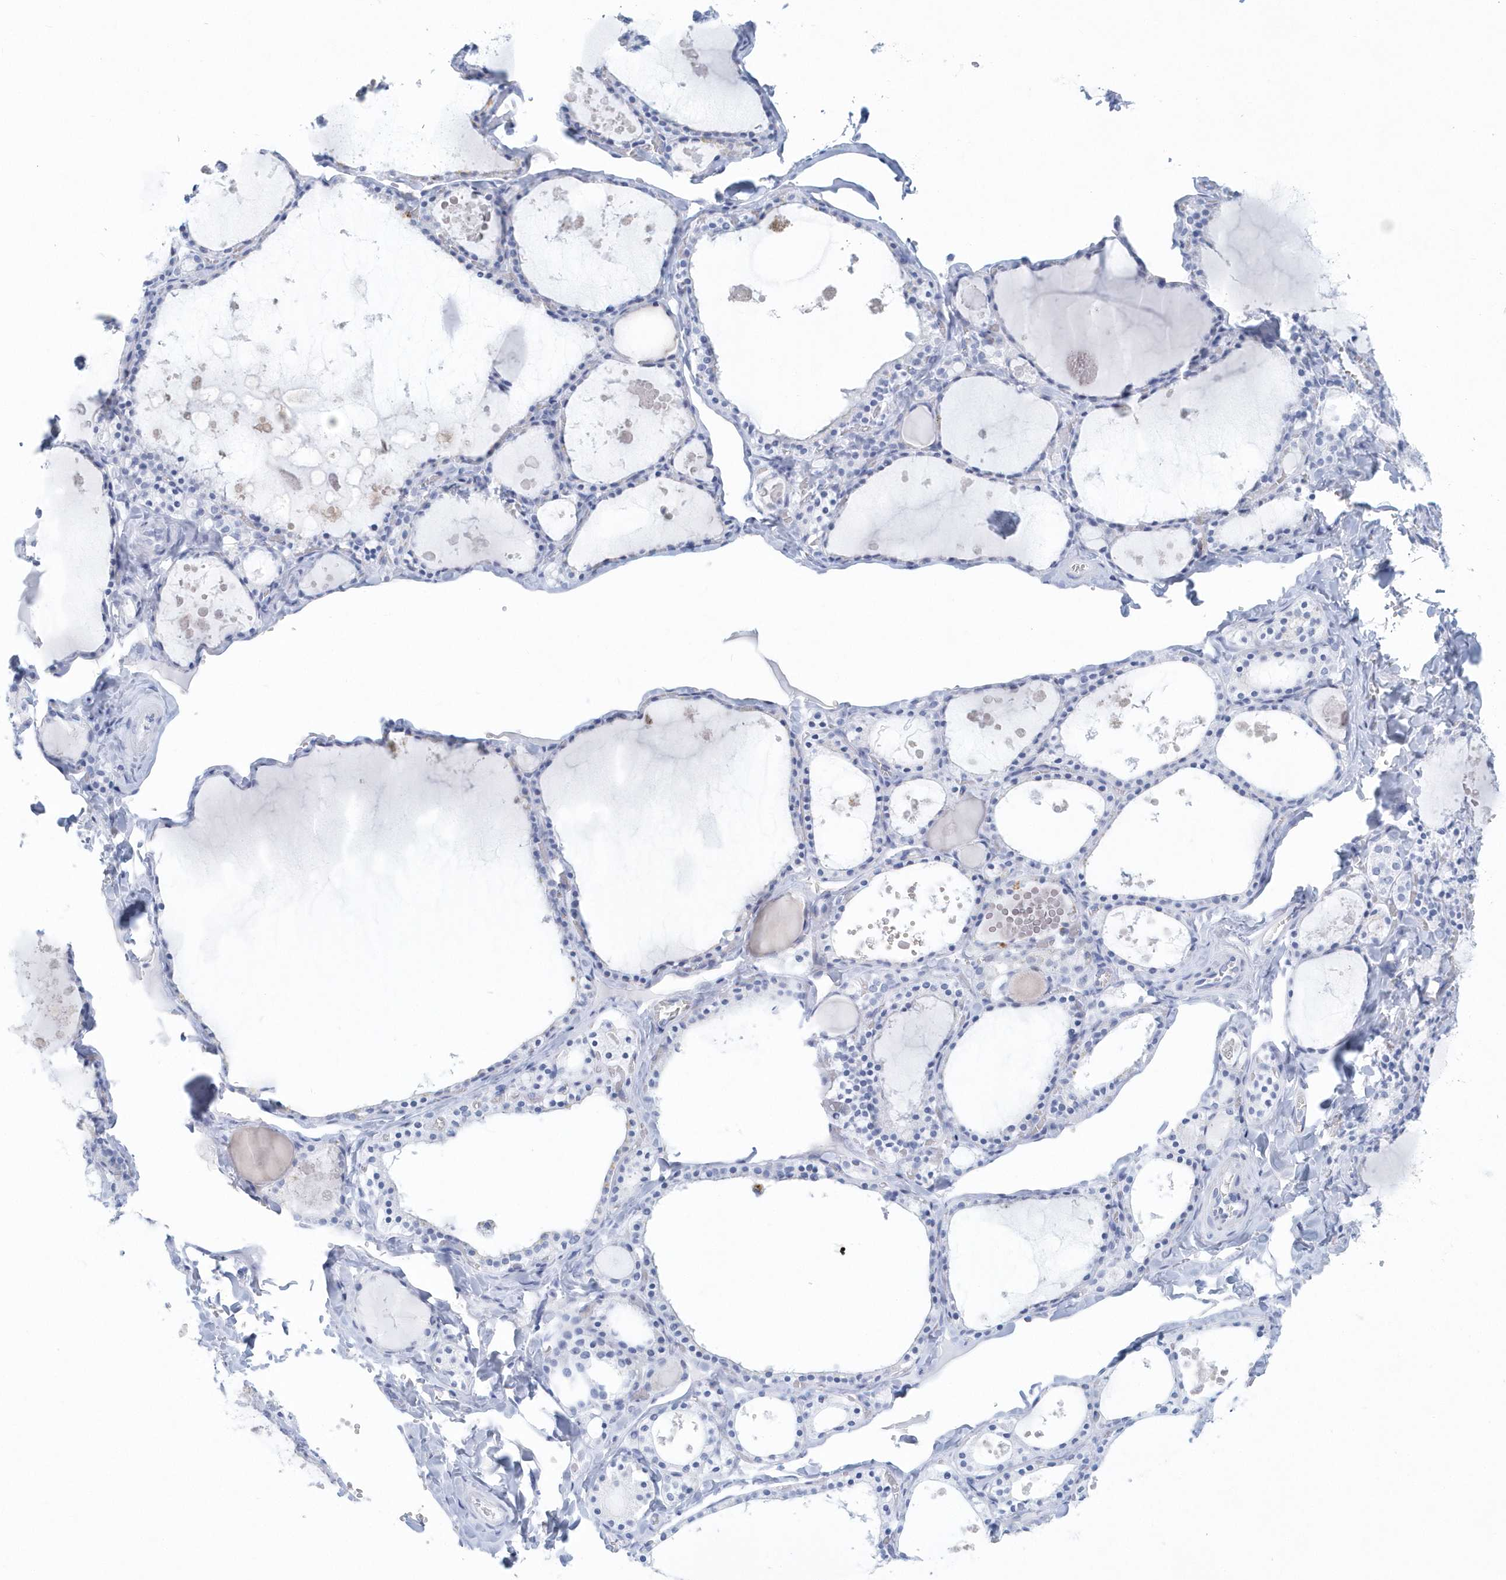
{"staining": {"intensity": "negative", "quantity": "none", "location": "none"}, "tissue": "thyroid gland", "cell_type": "Glandular cells", "image_type": "normal", "snomed": [{"axis": "morphology", "description": "Normal tissue, NOS"}, {"axis": "topography", "description": "Thyroid gland"}], "caption": "An IHC micrograph of unremarkable thyroid gland is shown. There is no staining in glandular cells of thyroid gland.", "gene": "PTPRO", "patient": {"sex": "male", "age": 56}}